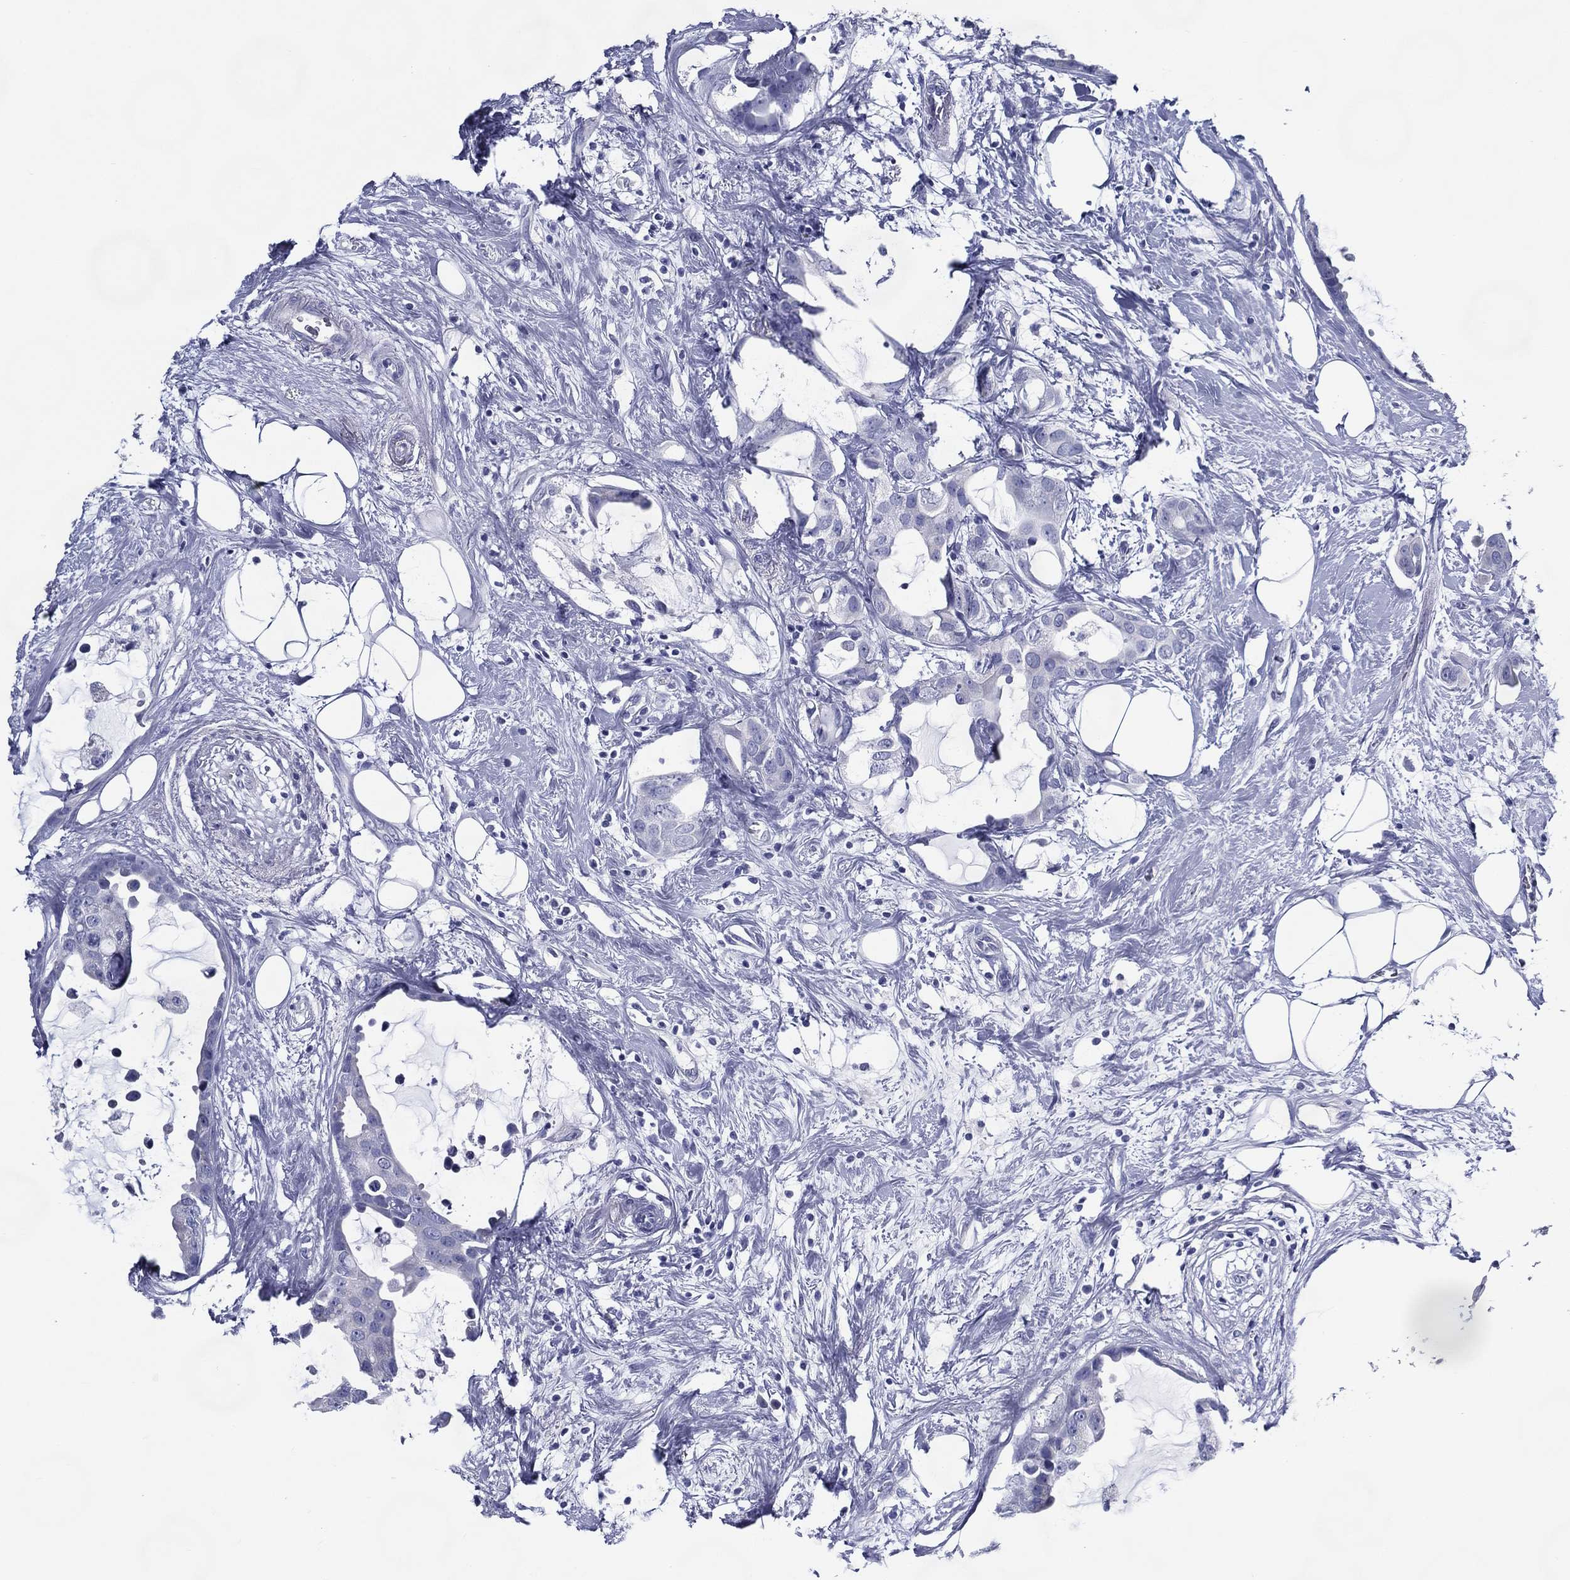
{"staining": {"intensity": "negative", "quantity": "none", "location": "none"}, "tissue": "breast cancer", "cell_type": "Tumor cells", "image_type": "cancer", "snomed": [{"axis": "morphology", "description": "Duct carcinoma"}, {"axis": "topography", "description": "Breast"}], "caption": "A micrograph of invasive ductal carcinoma (breast) stained for a protein exhibits no brown staining in tumor cells.", "gene": "ACE2", "patient": {"sex": "female", "age": 45}}